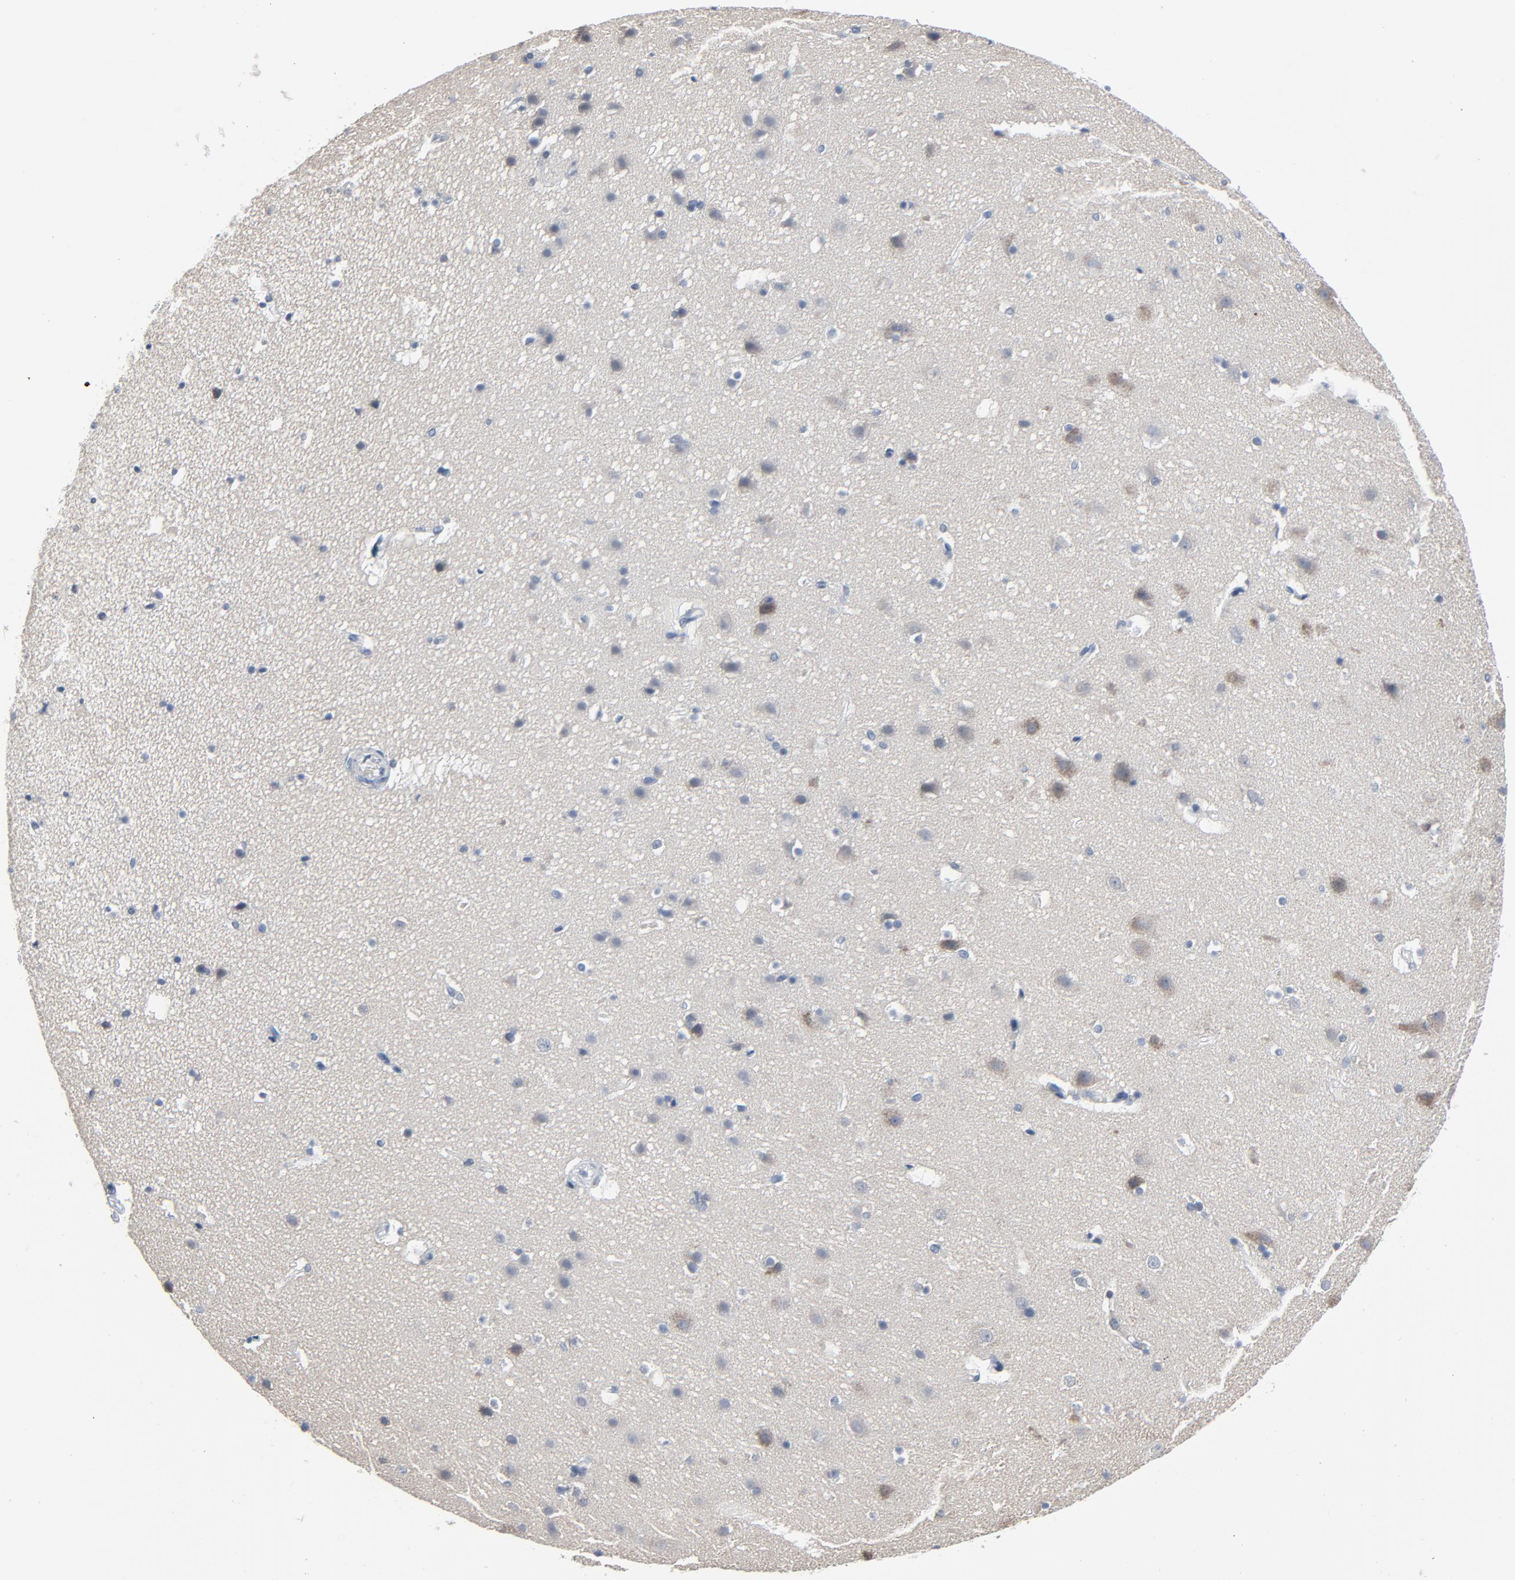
{"staining": {"intensity": "negative", "quantity": "none", "location": "none"}, "tissue": "cerebral cortex", "cell_type": "Endothelial cells", "image_type": "normal", "snomed": [{"axis": "morphology", "description": "Normal tissue, NOS"}, {"axis": "topography", "description": "Cerebral cortex"}], "caption": "Immunohistochemistry (IHC) of normal cerebral cortex demonstrates no expression in endothelial cells. (Immunohistochemistry, brightfield microscopy, high magnification).", "gene": "GPX2", "patient": {"sex": "male", "age": 45}}